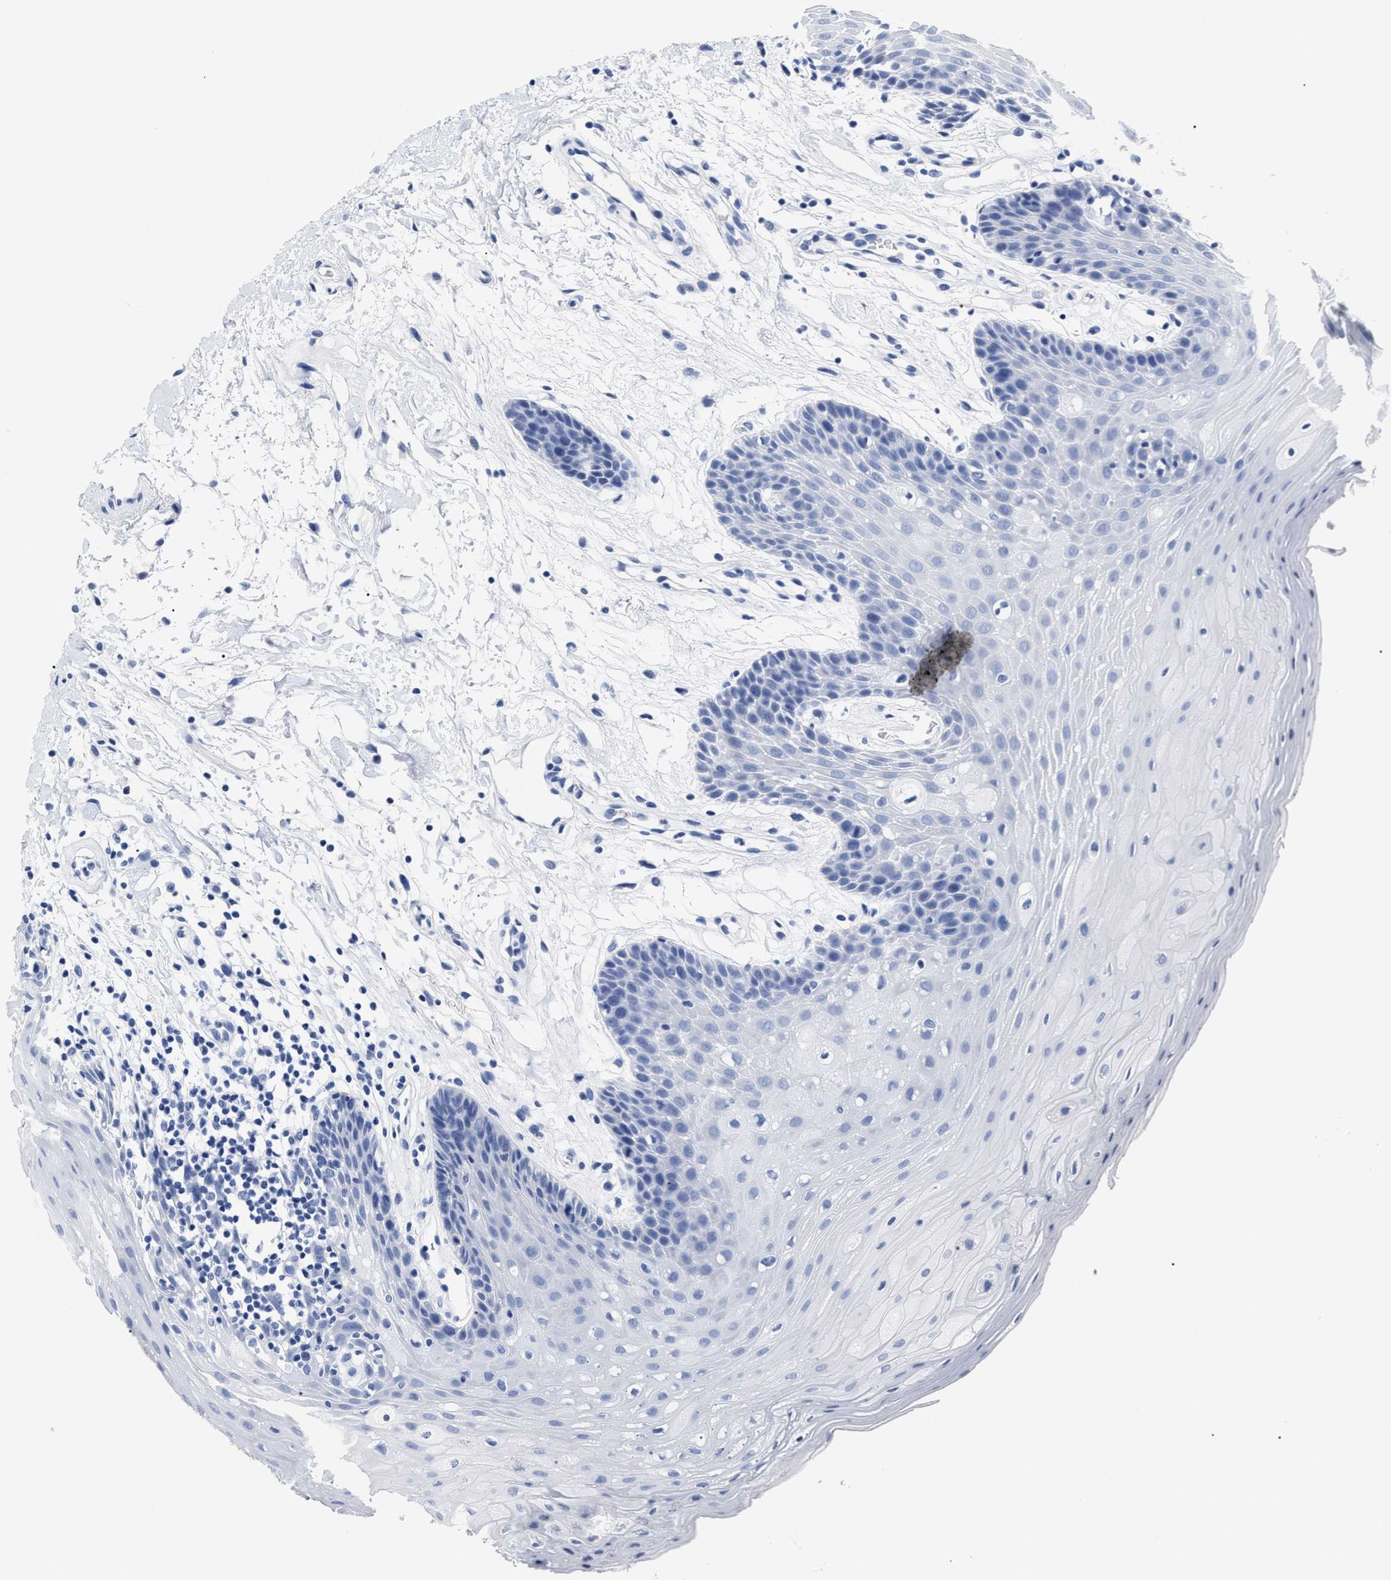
{"staining": {"intensity": "negative", "quantity": "none", "location": "none"}, "tissue": "oral mucosa", "cell_type": "Squamous epithelial cells", "image_type": "normal", "snomed": [{"axis": "morphology", "description": "Normal tissue, NOS"}, {"axis": "morphology", "description": "Squamous cell carcinoma, NOS"}, {"axis": "topography", "description": "Oral tissue"}, {"axis": "topography", "description": "Head-Neck"}], "caption": "Immunohistochemistry of unremarkable human oral mucosa exhibits no expression in squamous epithelial cells.", "gene": "ALPG", "patient": {"sex": "male", "age": 71}}